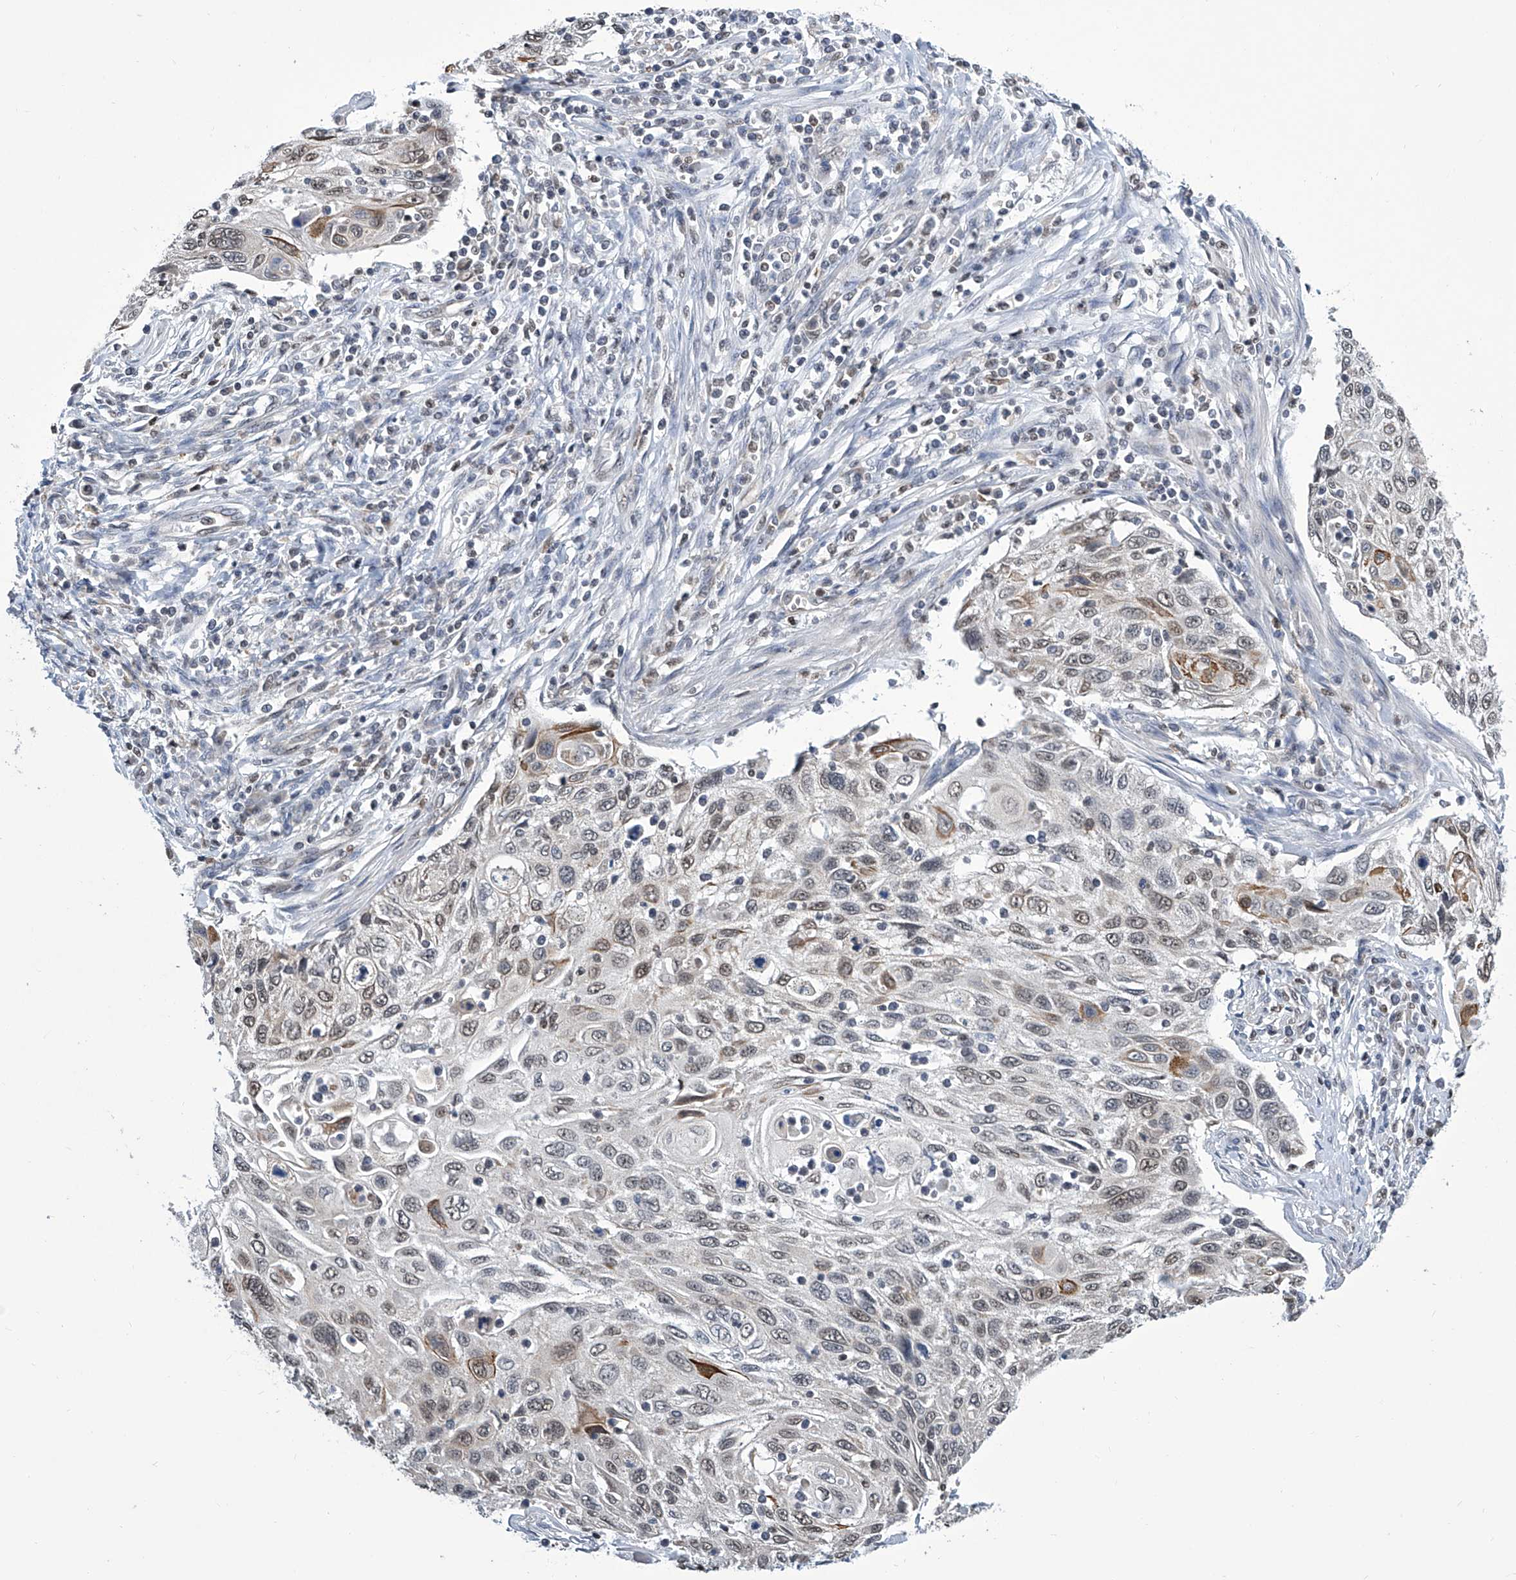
{"staining": {"intensity": "weak", "quantity": "<25%", "location": "cytoplasmic/membranous,nuclear"}, "tissue": "cervical cancer", "cell_type": "Tumor cells", "image_type": "cancer", "snomed": [{"axis": "morphology", "description": "Squamous cell carcinoma, NOS"}, {"axis": "topography", "description": "Cervix"}], "caption": "Protein analysis of cervical cancer (squamous cell carcinoma) demonstrates no significant expression in tumor cells. The staining is performed using DAB brown chromogen with nuclei counter-stained in using hematoxylin.", "gene": "SREBF2", "patient": {"sex": "female", "age": 70}}